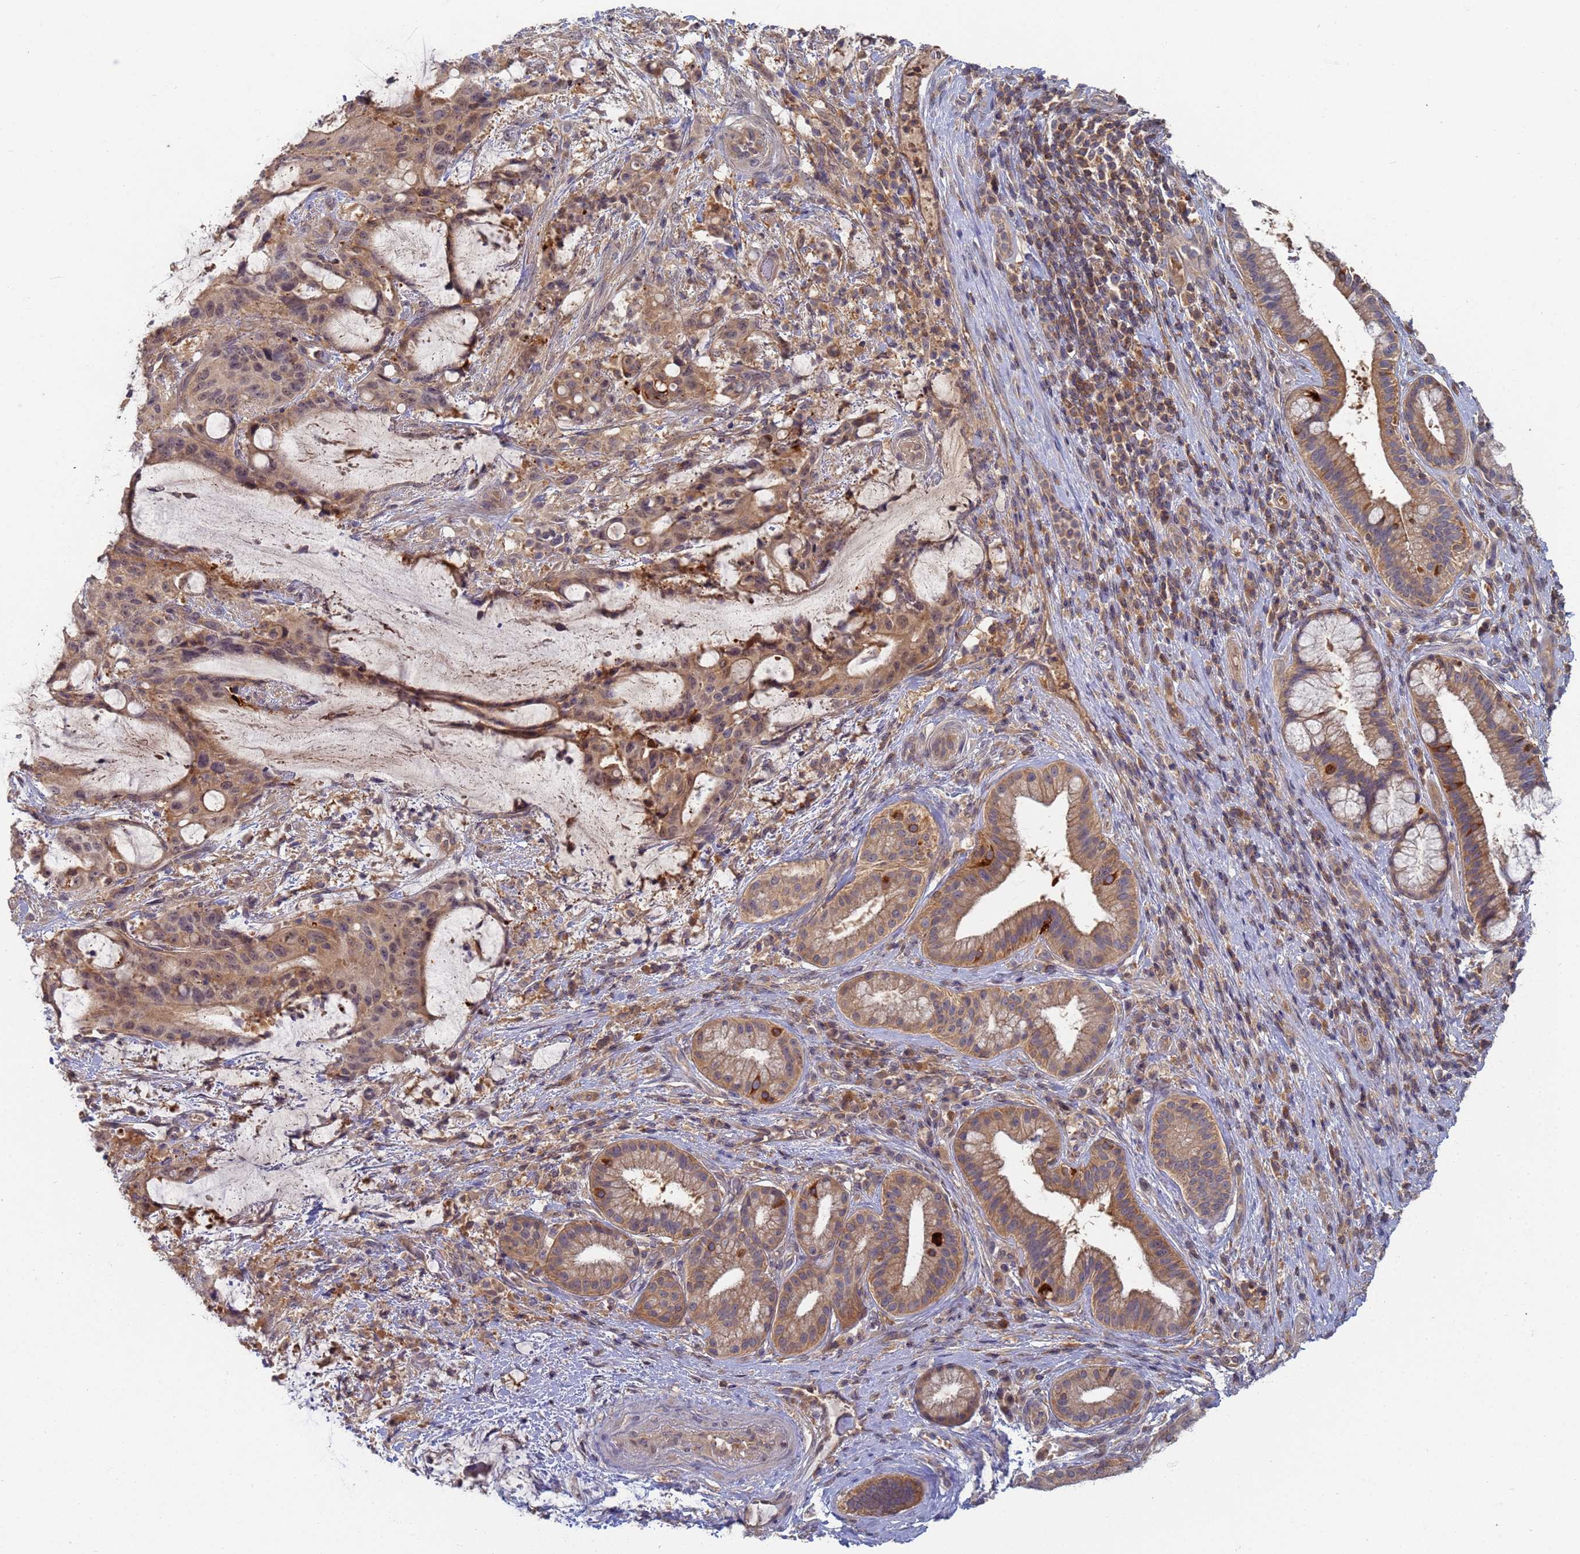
{"staining": {"intensity": "moderate", "quantity": ">75%", "location": "cytoplasmic/membranous,nuclear"}, "tissue": "liver cancer", "cell_type": "Tumor cells", "image_type": "cancer", "snomed": [{"axis": "morphology", "description": "Normal tissue, NOS"}, {"axis": "morphology", "description": "Cholangiocarcinoma"}, {"axis": "topography", "description": "Liver"}, {"axis": "topography", "description": "Peripheral nerve tissue"}], "caption": "Human liver cancer stained with a brown dye demonstrates moderate cytoplasmic/membranous and nuclear positive expression in approximately >75% of tumor cells.", "gene": "SHARPIN", "patient": {"sex": "female", "age": 73}}